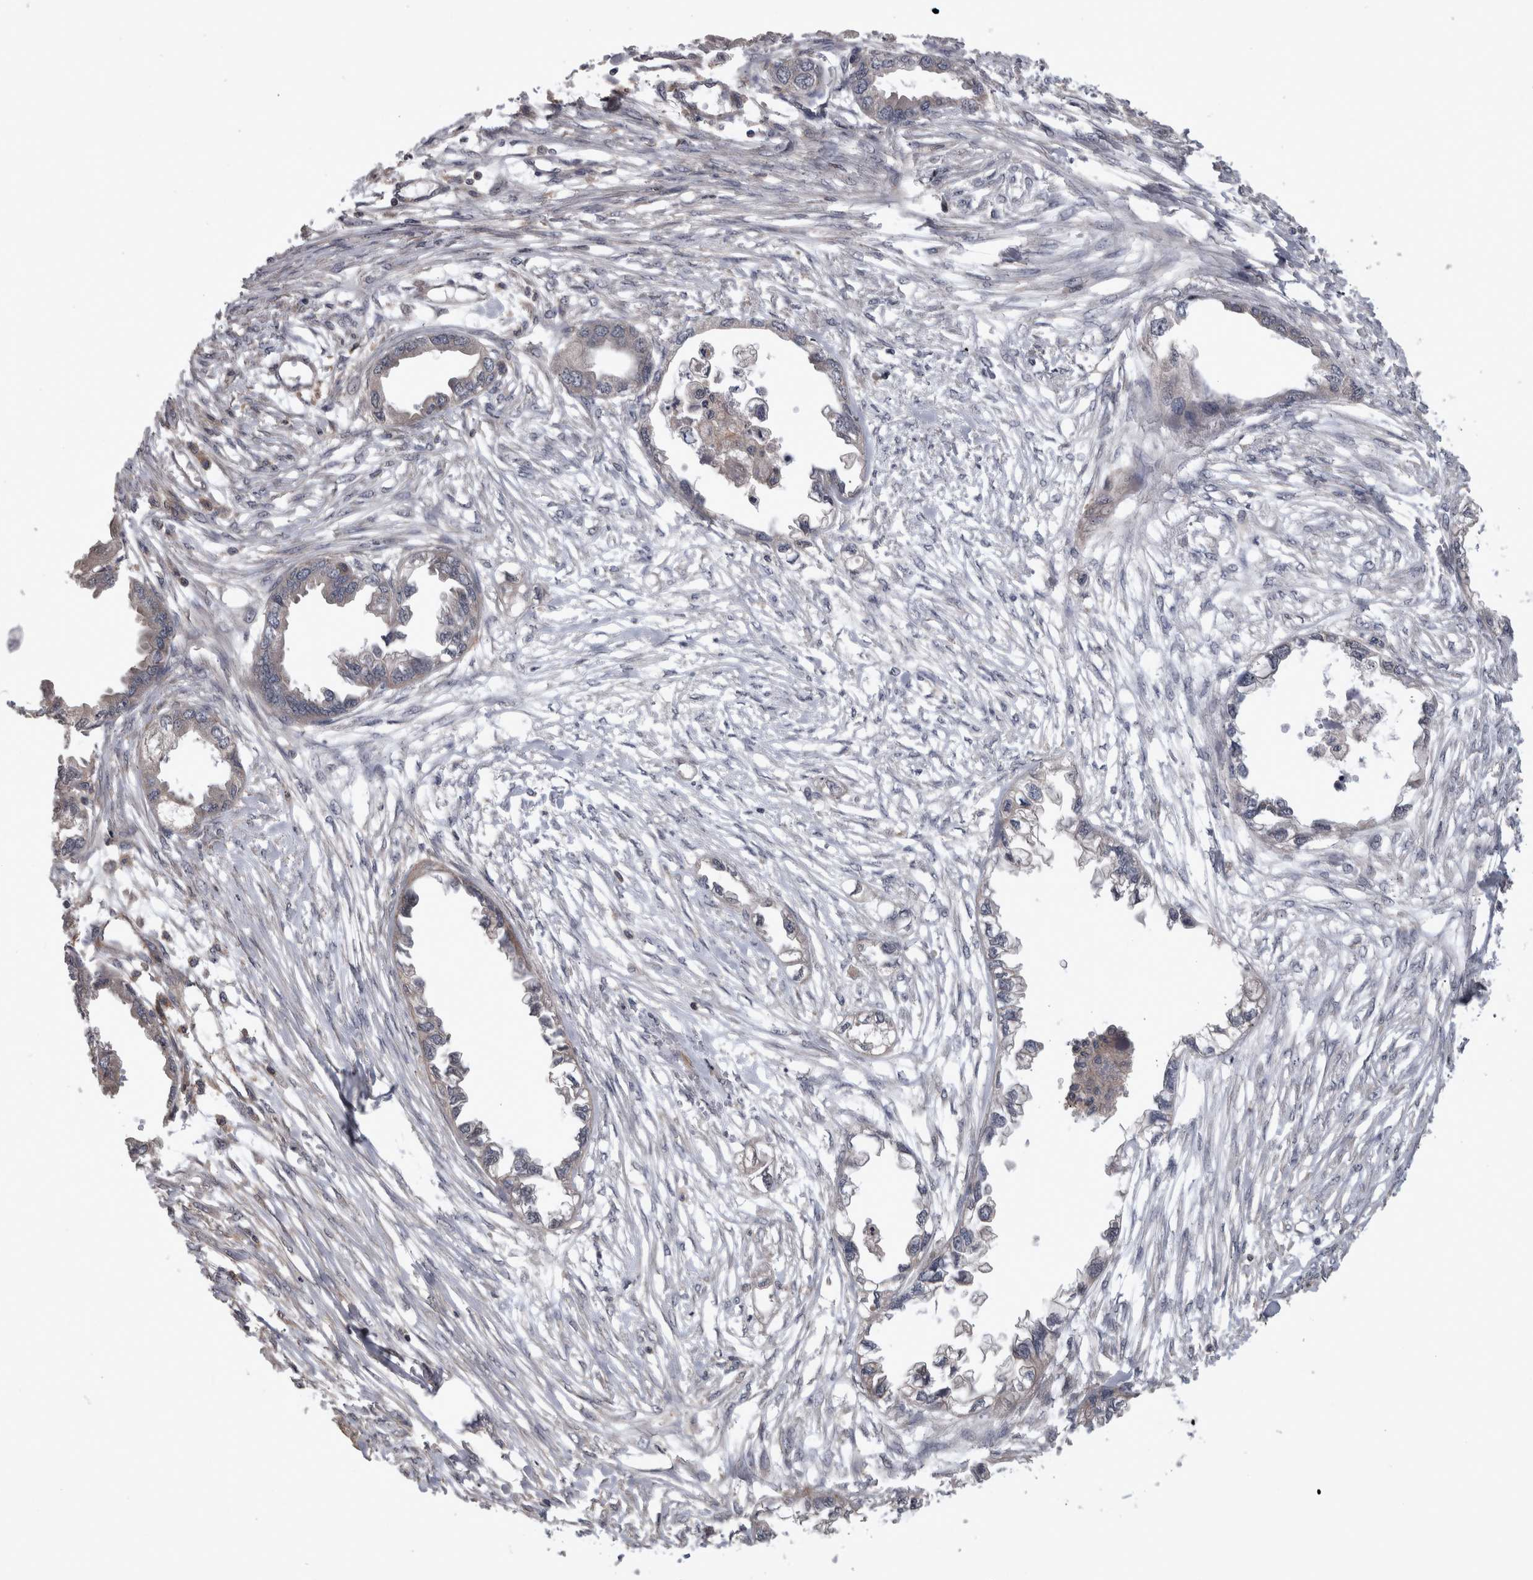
{"staining": {"intensity": "negative", "quantity": "none", "location": "none"}, "tissue": "endometrial cancer", "cell_type": "Tumor cells", "image_type": "cancer", "snomed": [{"axis": "morphology", "description": "Adenocarcinoma, NOS"}, {"axis": "morphology", "description": "Adenocarcinoma, metastatic, NOS"}, {"axis": "topography", "description": "Adipose tissue"}, {"axis": "topography", "description": "Endometrium"}], "caption": "DAB (3,3'-diaminobenzidine) immunohistochemical staining of endometrial metastatic adenocarcinoma exhibits no significant expression in tumor cells. The staining was performed using DAB (3,3'-diaminobenzidine) to visualize the protein expression in brown, while the nuclei were stained in blue with hematoxylin (Magnification: 20x).", "gene": "ZNF114", "patient": {"sex": "female", "age": 67}}